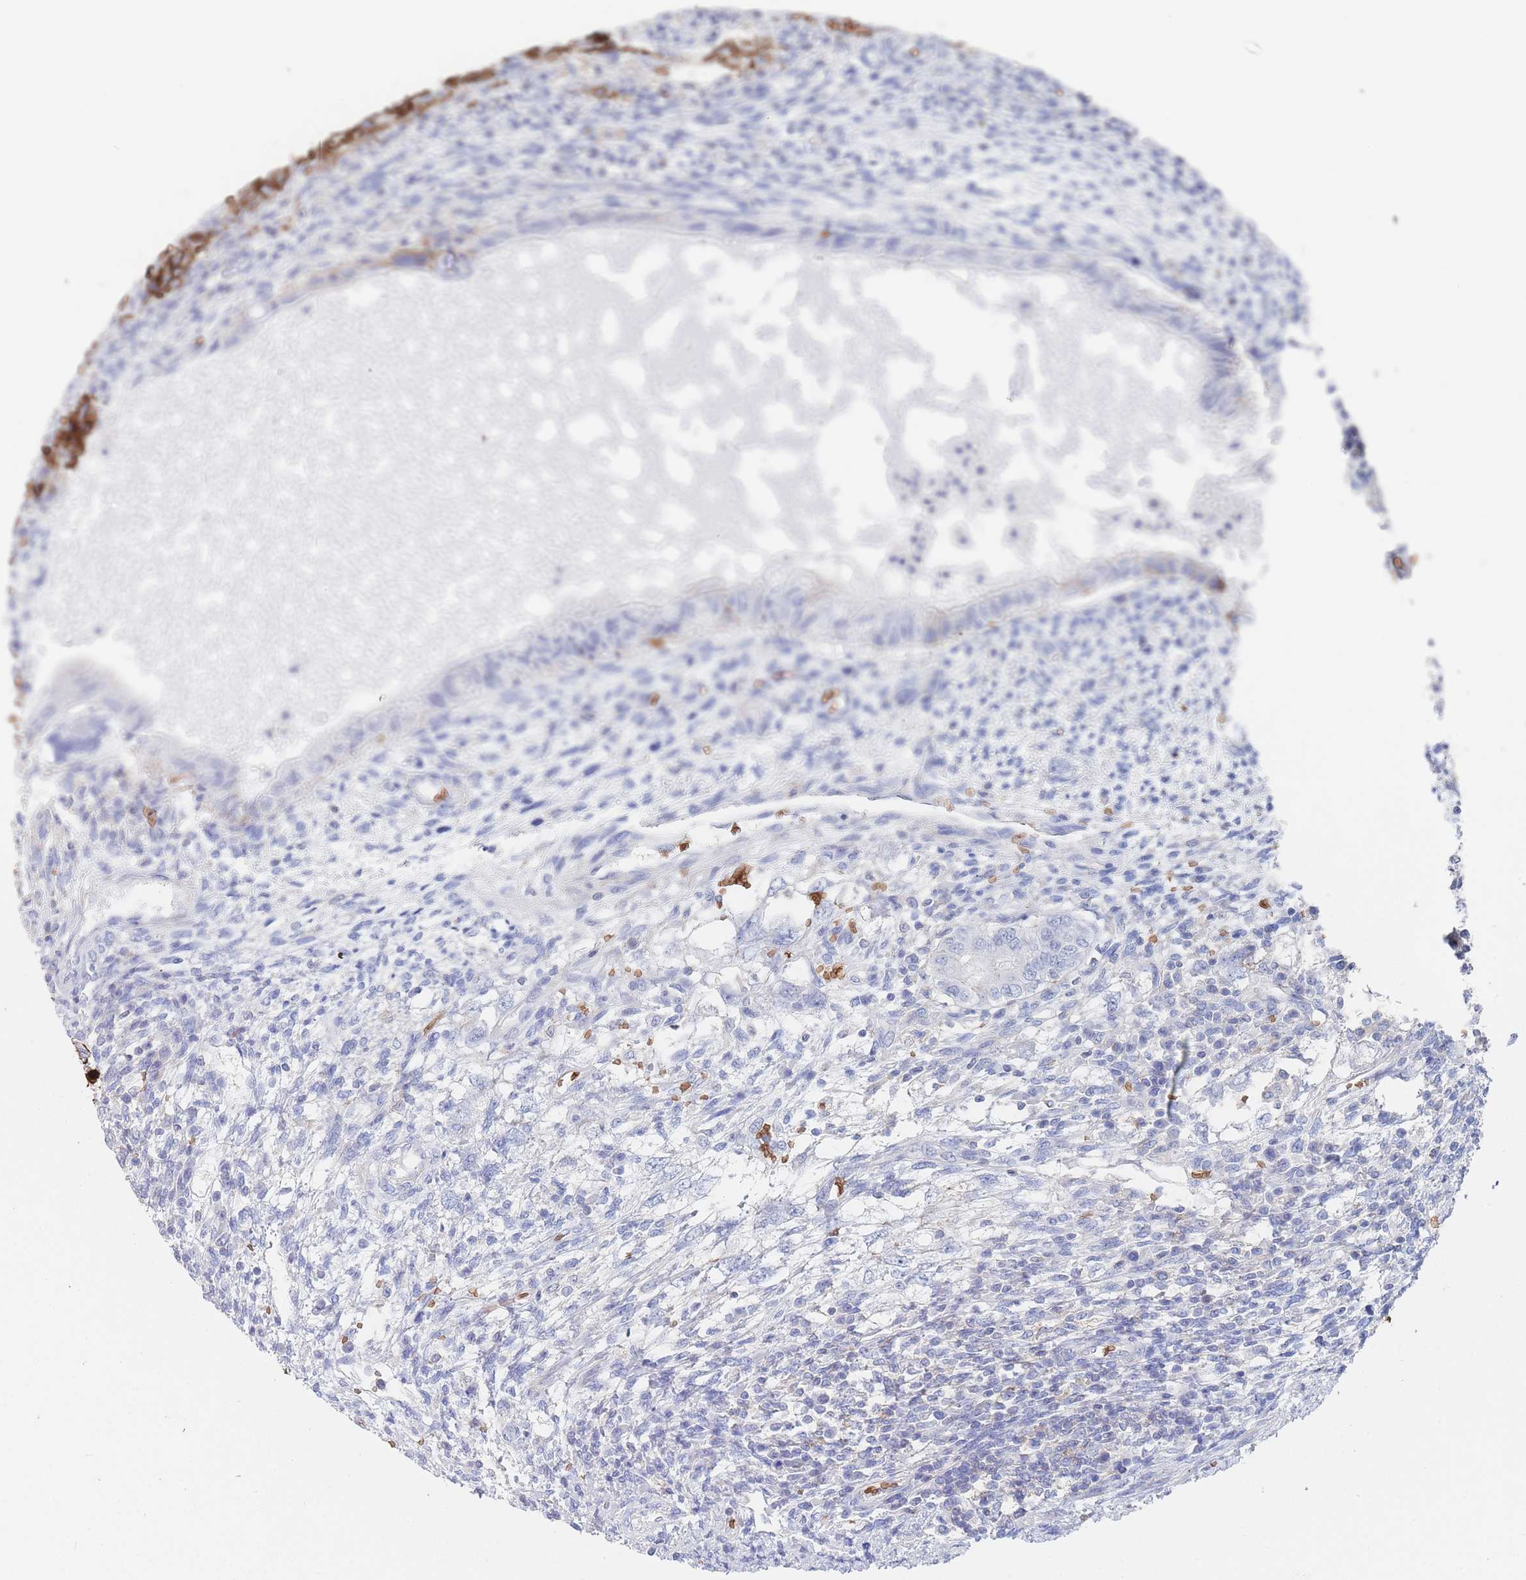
{"staining": {"intensity": "negative", "quantity": "none", "location": "none"}, "tissue": "testis cancer", "cell_type": "Tumor cells", "image_type": "cancer", "snomed": [{"axis": "morphology", "description": "Carcinoma, Embryonal, NOS"}, {"axis": "topography", "description": "Testis"}], "caption": "Tumor cells show no significant expression in testis cancer.", "gene": "SLC2A1", "patient": {"sex": "male", "age": 26}}